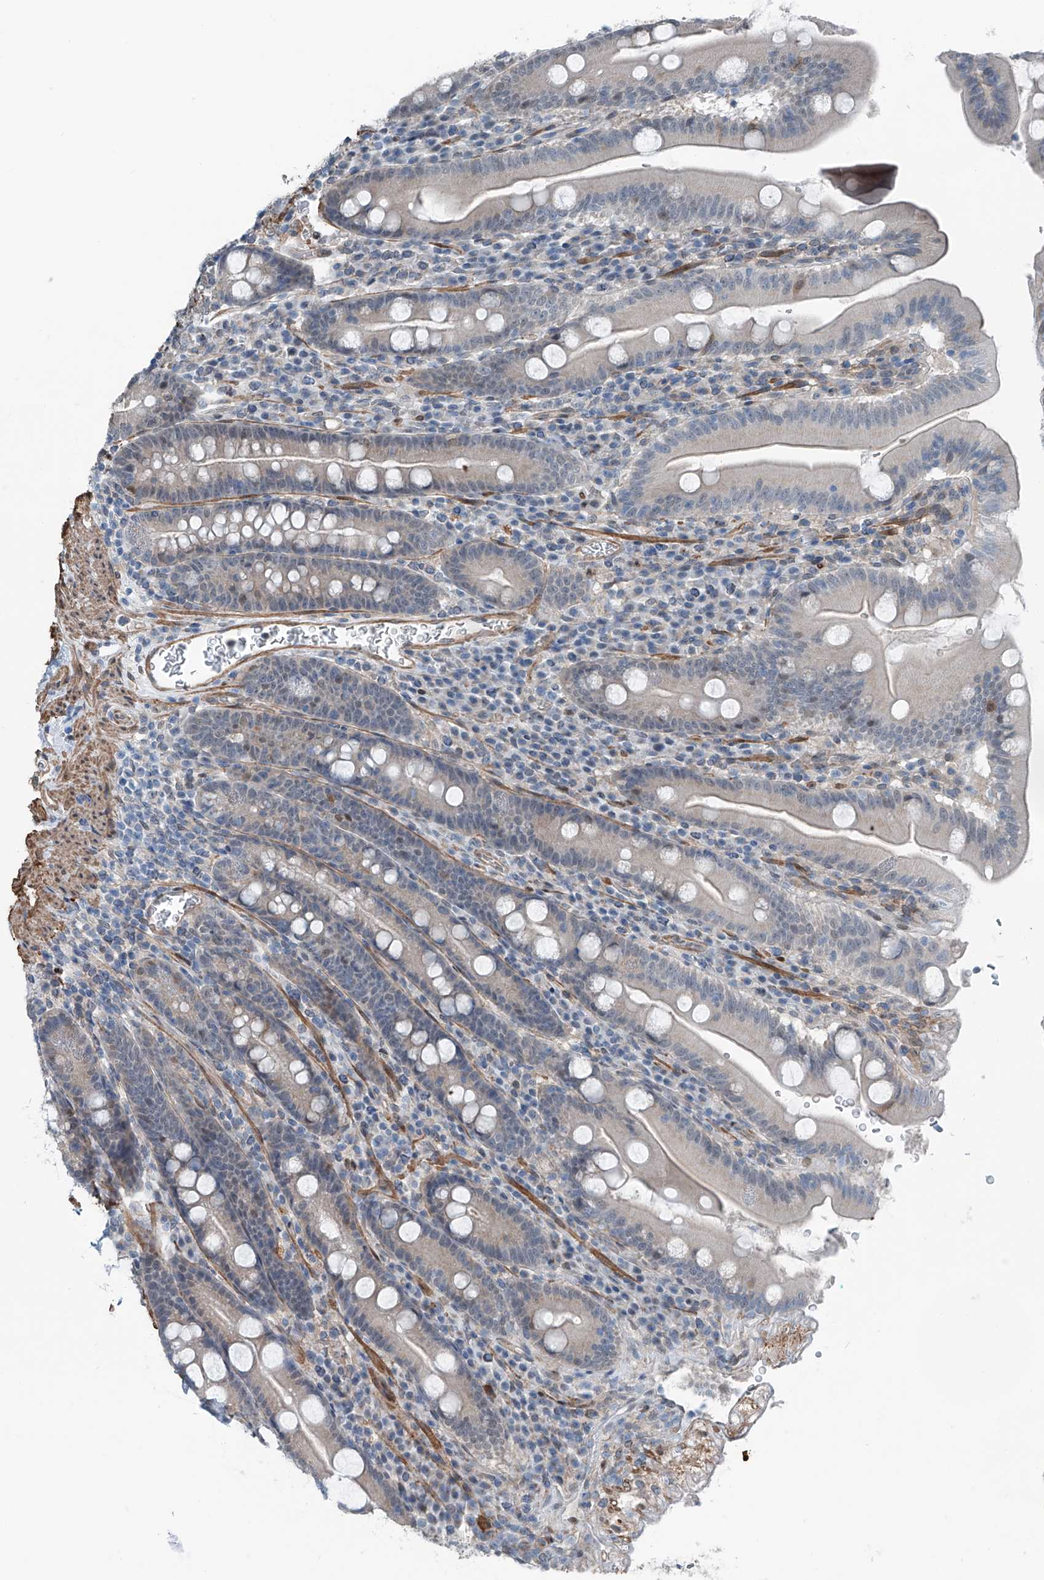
{"staining": {"intensity": "negative", "quantity": "none", "location": "none"}, "tissue": "duodenum", "cell_type": "Glandular cells", "image_type": "normal", "snomed": [{"axis": "morphology", "description": "Normal tissue, NOS"}, {"axis": "topography", "description": "Duodenum"}], "caption": "Glandular cells show no significant expression in normal duodenum. Brightfield microscopy of immunohistochemistry (IHC) stained with DAB (3,3'-diaminobenzidine) (brown) and hematoxylin (blue), captured at high magnification.", "gene": "HSPA6", "patient": {"sex": "male", "age": 35}}